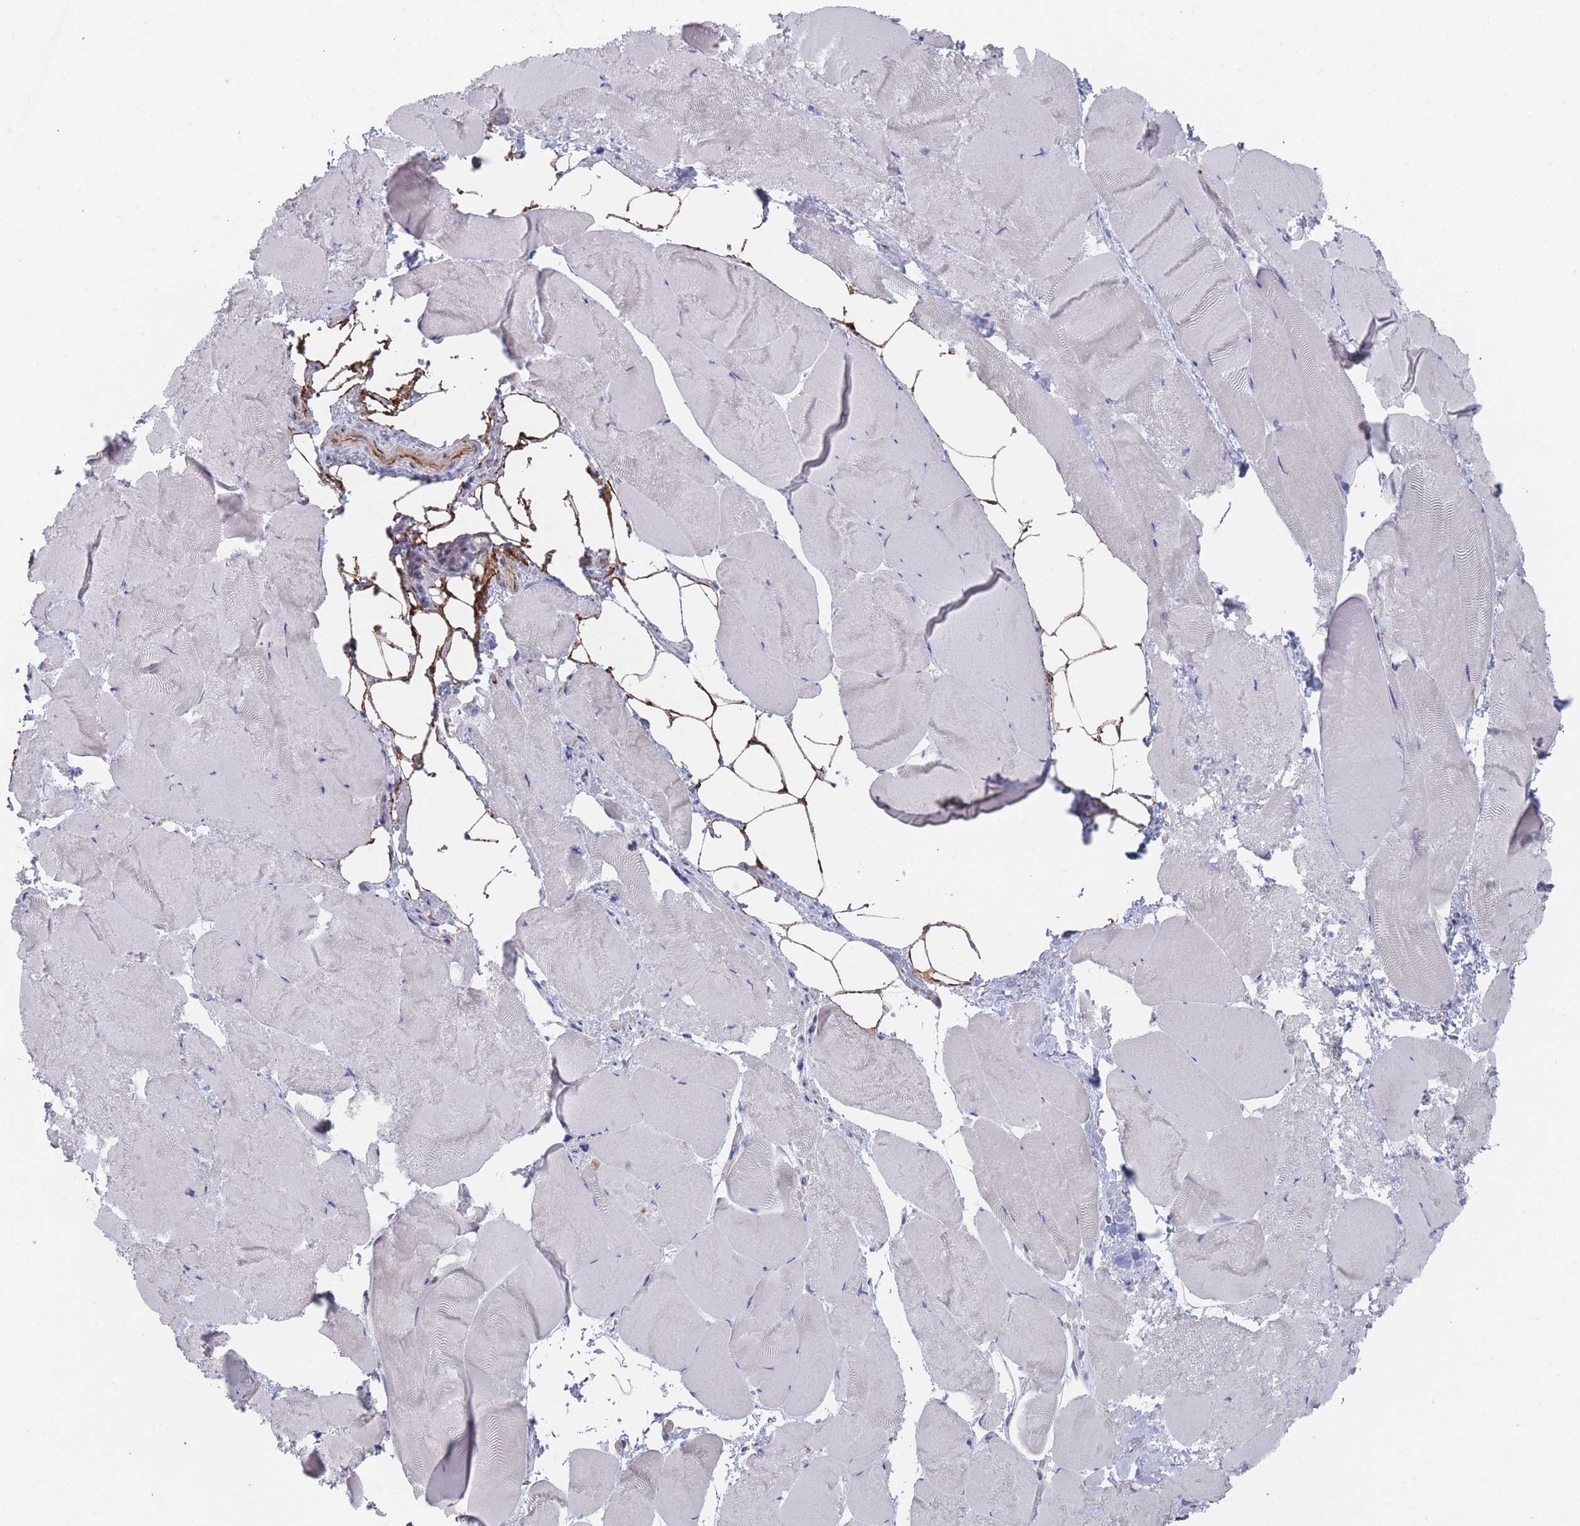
{"staining": {"intensity": "negative", "quantity": "none", "location": "none"}, "tissue": "skeletal muscle", "cell_type": "Myocytes", "image_type": "normal", "snomed": [{"axis": "morphology", "description": "Normal tissue, NOS"}, {"axis": "topography", "description": "Skeletal muscle"}], "caption": "Protein analysis of normal skeletal muscle displays no significant positivity in myocytes. (DAB immunohistochemistry (IHC) with hematoxylin counter stain).", "gene": "TRARG1", "patient": {"sex": "female", "age": 64}}